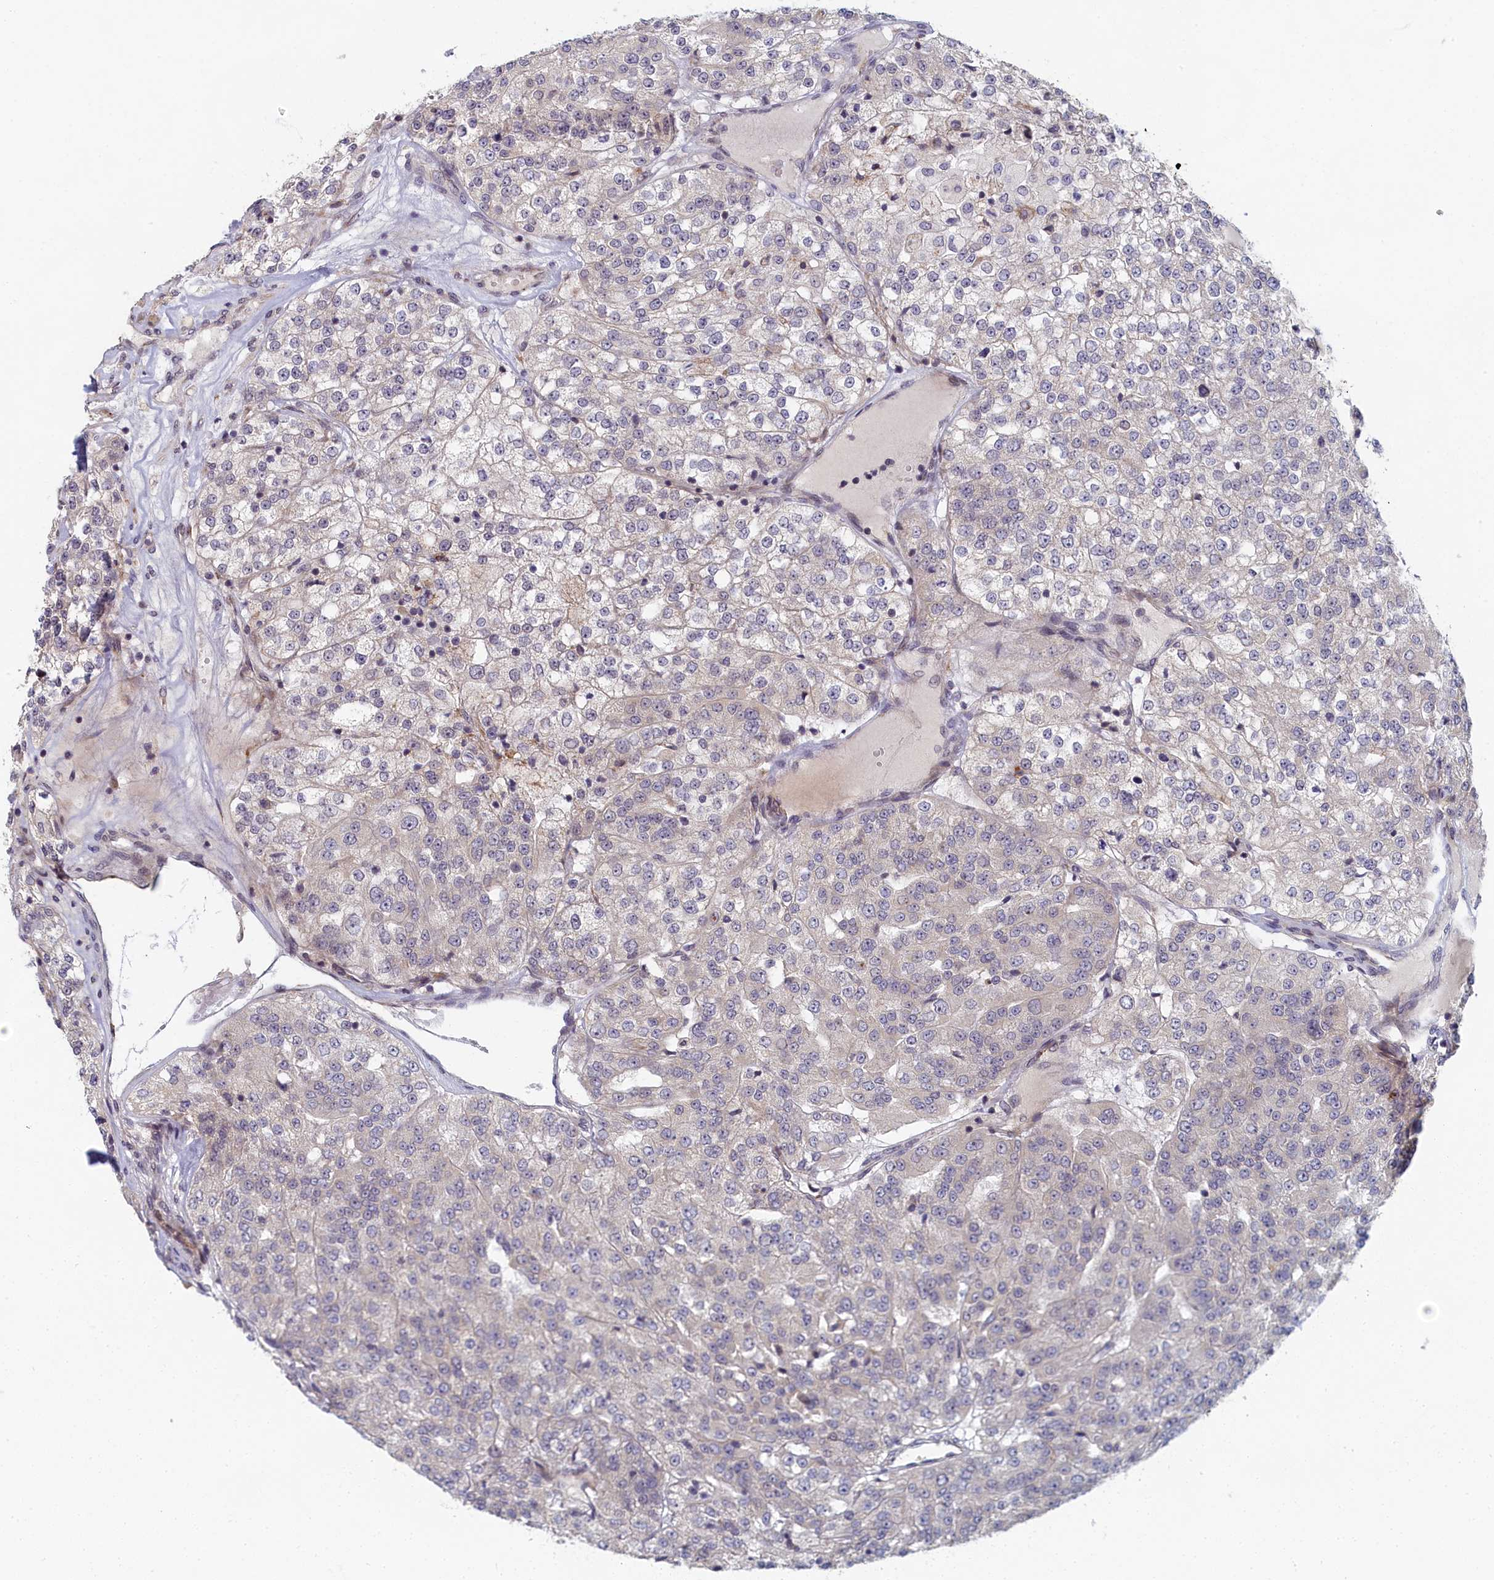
{"staining": {"intensity": "negative", "quantity": "none", "location": "none"}, "tissue": "renal cancer", "cell_type": "Tumor cells", "image_type": "cancer", "snomed": [{"axis": "morphology", "description": "Adenocarcinoma, NOS"}, {"axis": "topography", "description": "Kidney"}], "caption": "This is an immunohistochemistry (IHC) image of human adenocarcinoma (renal). There is no positivity in tumor cells.", "gene": "DNAJC17", "patient": {"sex": "female", "age": 63}}